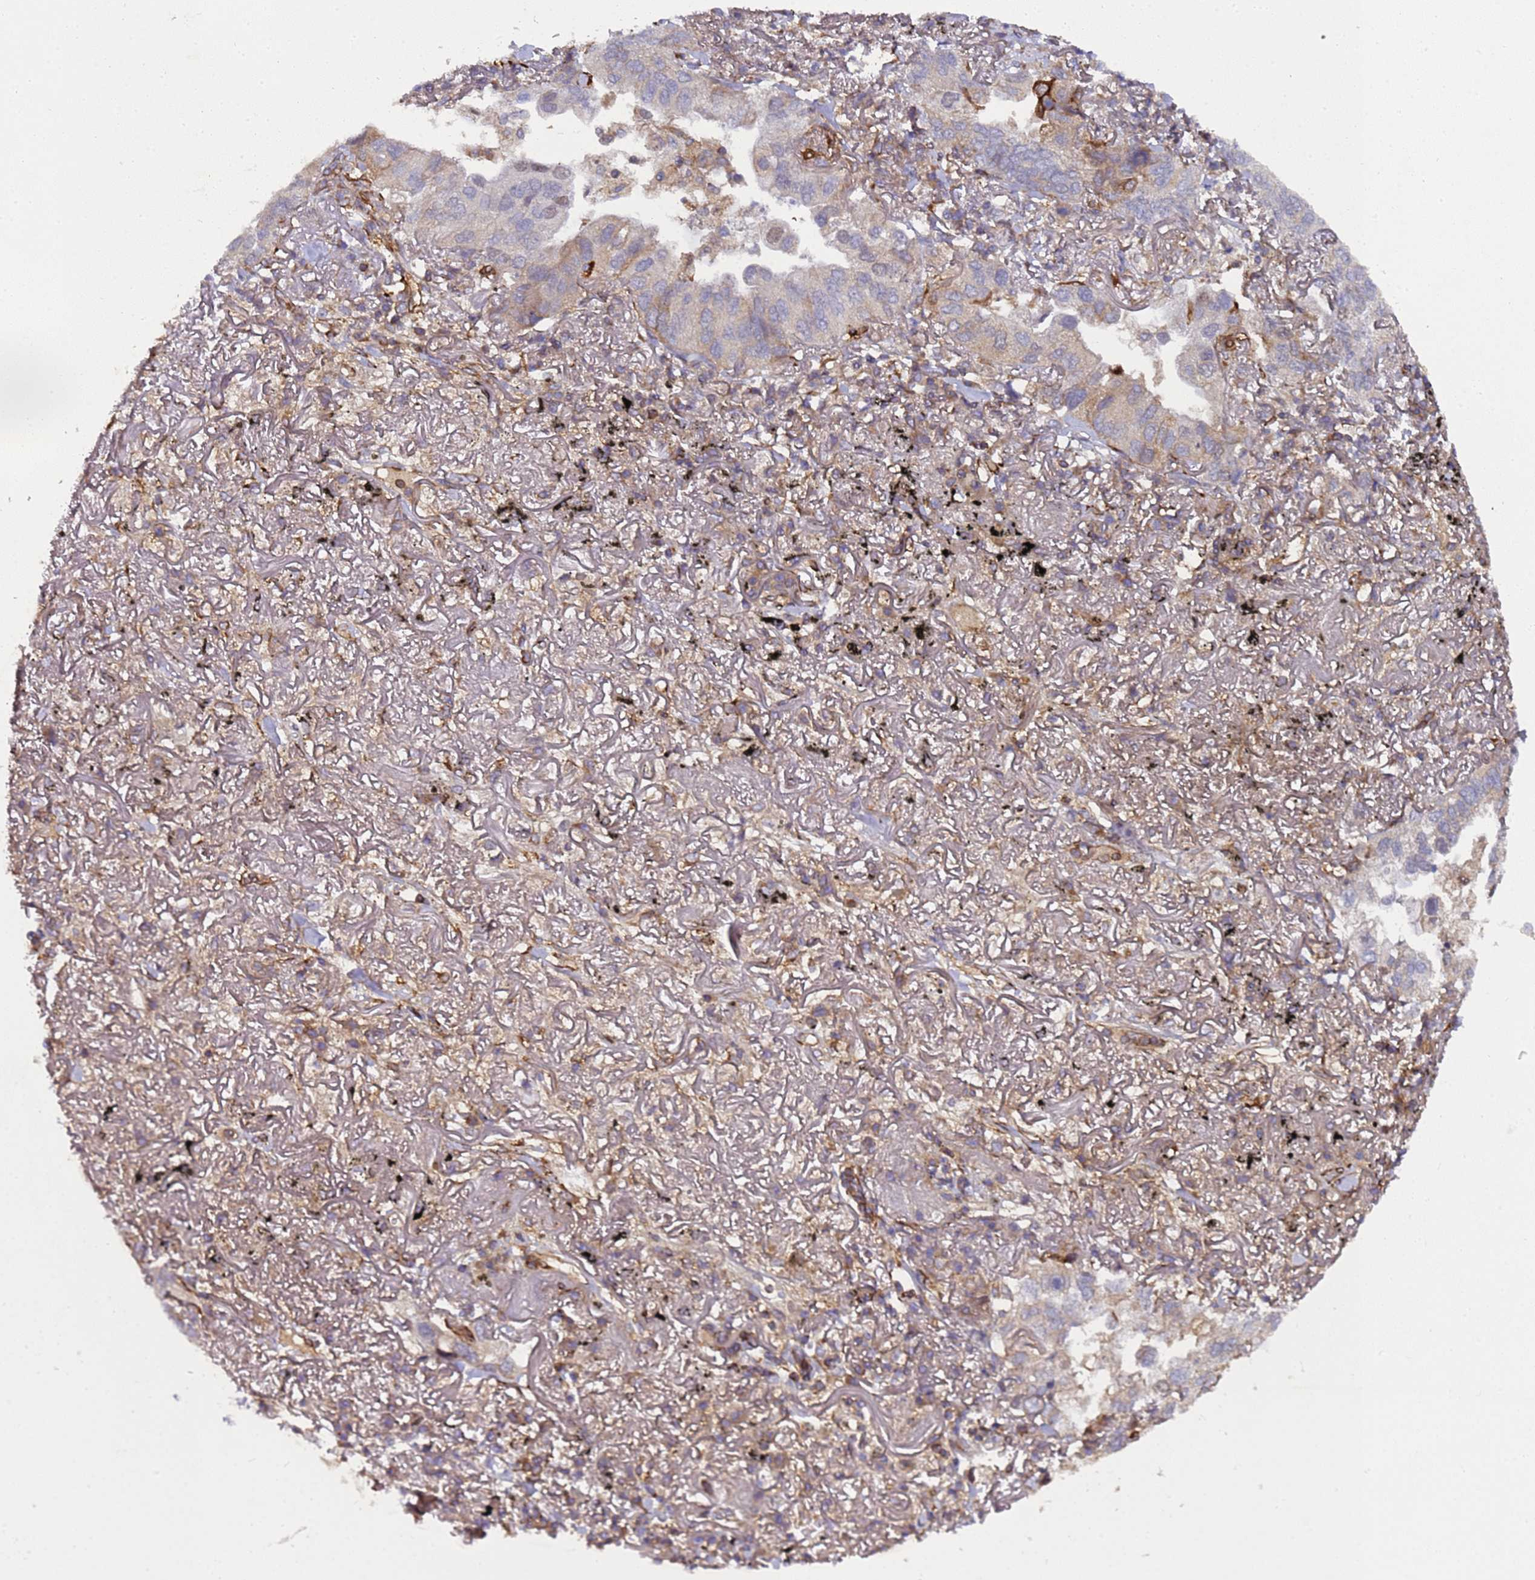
{"staining": {"intensity": "negative", "quantity": "none", "location": "none"}, "tissue": "lung cancer", "cell_type": "Tumor cells", "image_type": "cancer", "snomed": [{"axis": "morphology", "description": "Adenocarcinoma, NOS"}, {"axis": "topography", "description": "Lung"}], "caption": "DAB immunohistochemical staining of human lung adenocarcinoma reveals no significant staining in tumor cells.", "gene": "MOCS1", "patient": {"sex": "male", "age": 65}}